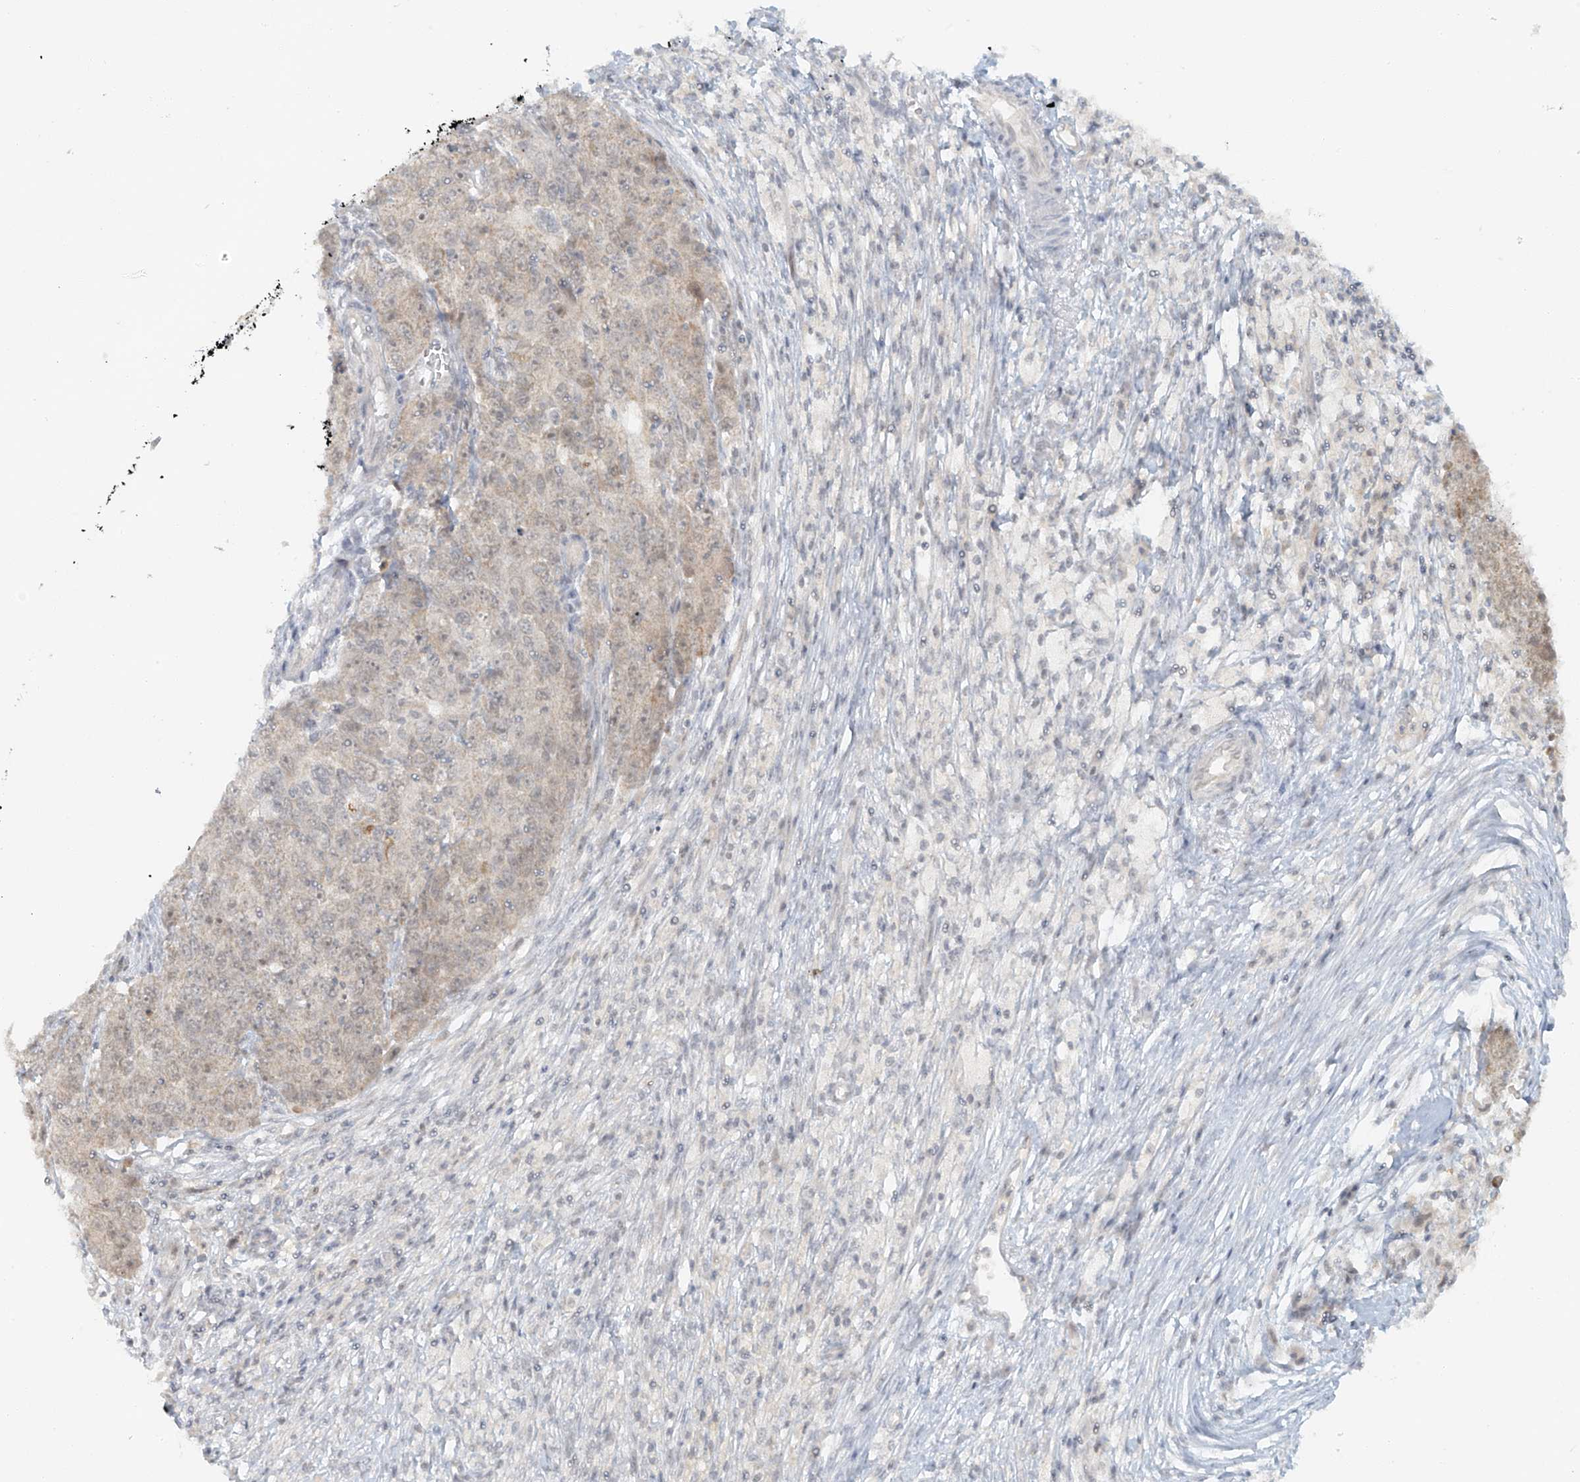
{"staining": {"intensity": "weak", "quantity": "<25%", "location": "cytoplasmic/membranous"}, "tissue": "ovarian cancer", "cell_type": "Tumor cells", "image_type": "cancer", "snomed": [{"axis": "morphology", "description": "Carcinoma, endometroid"}, {"axis": "topography", "description": "Ovary"}], "caption": "High magnification brightfield microscopy of ovarian cancer (endometroid carcinoma) stained with DAB (3,3'-diaminobenzidine) (brown) and counterstained with hematoxylin (blue): tumor cells show no significant positivity.", "gene": "MIPEP", "patient": {"sex": "female", "age": 42}}